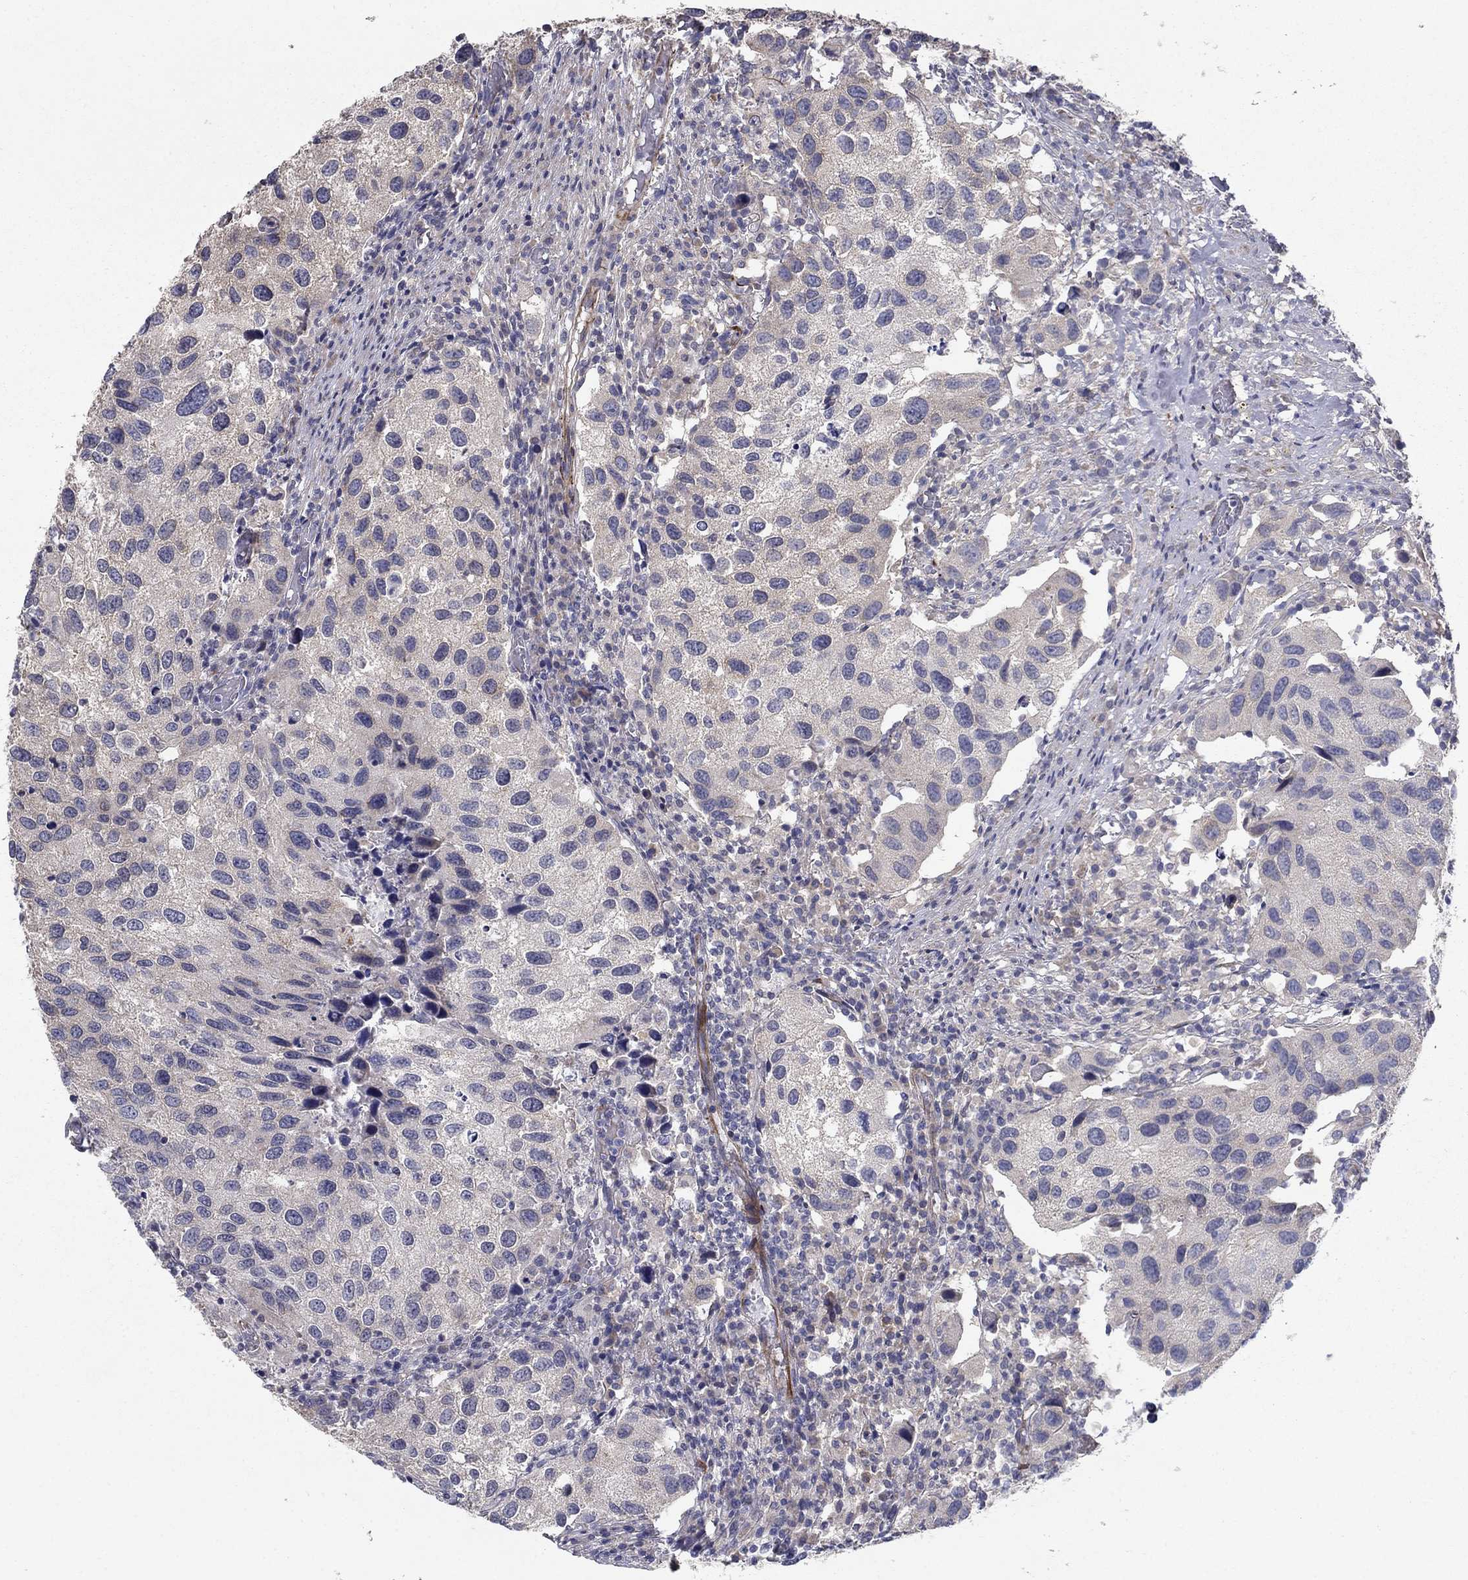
{"staining": {"intensity": "weak", "quantity": "<25%", "location": "cytoplasmic/membranous"}, "tissue": "urothelial cancer", "cell_type": "Tumor cells", "image_type": "cancer", "snomed": [{"axis": "morphology", "description": "Urothelial carcinoma, High grade"}, {"axis": "topography", "description": "Urinary bladder"}], "caption": "This is an immunohistochemistry (IHC) image of human urothelial cancer. There is no staining in tumor cells.", "gene": "LACTB2", "patient": {"sex": "male", "age": 79}}